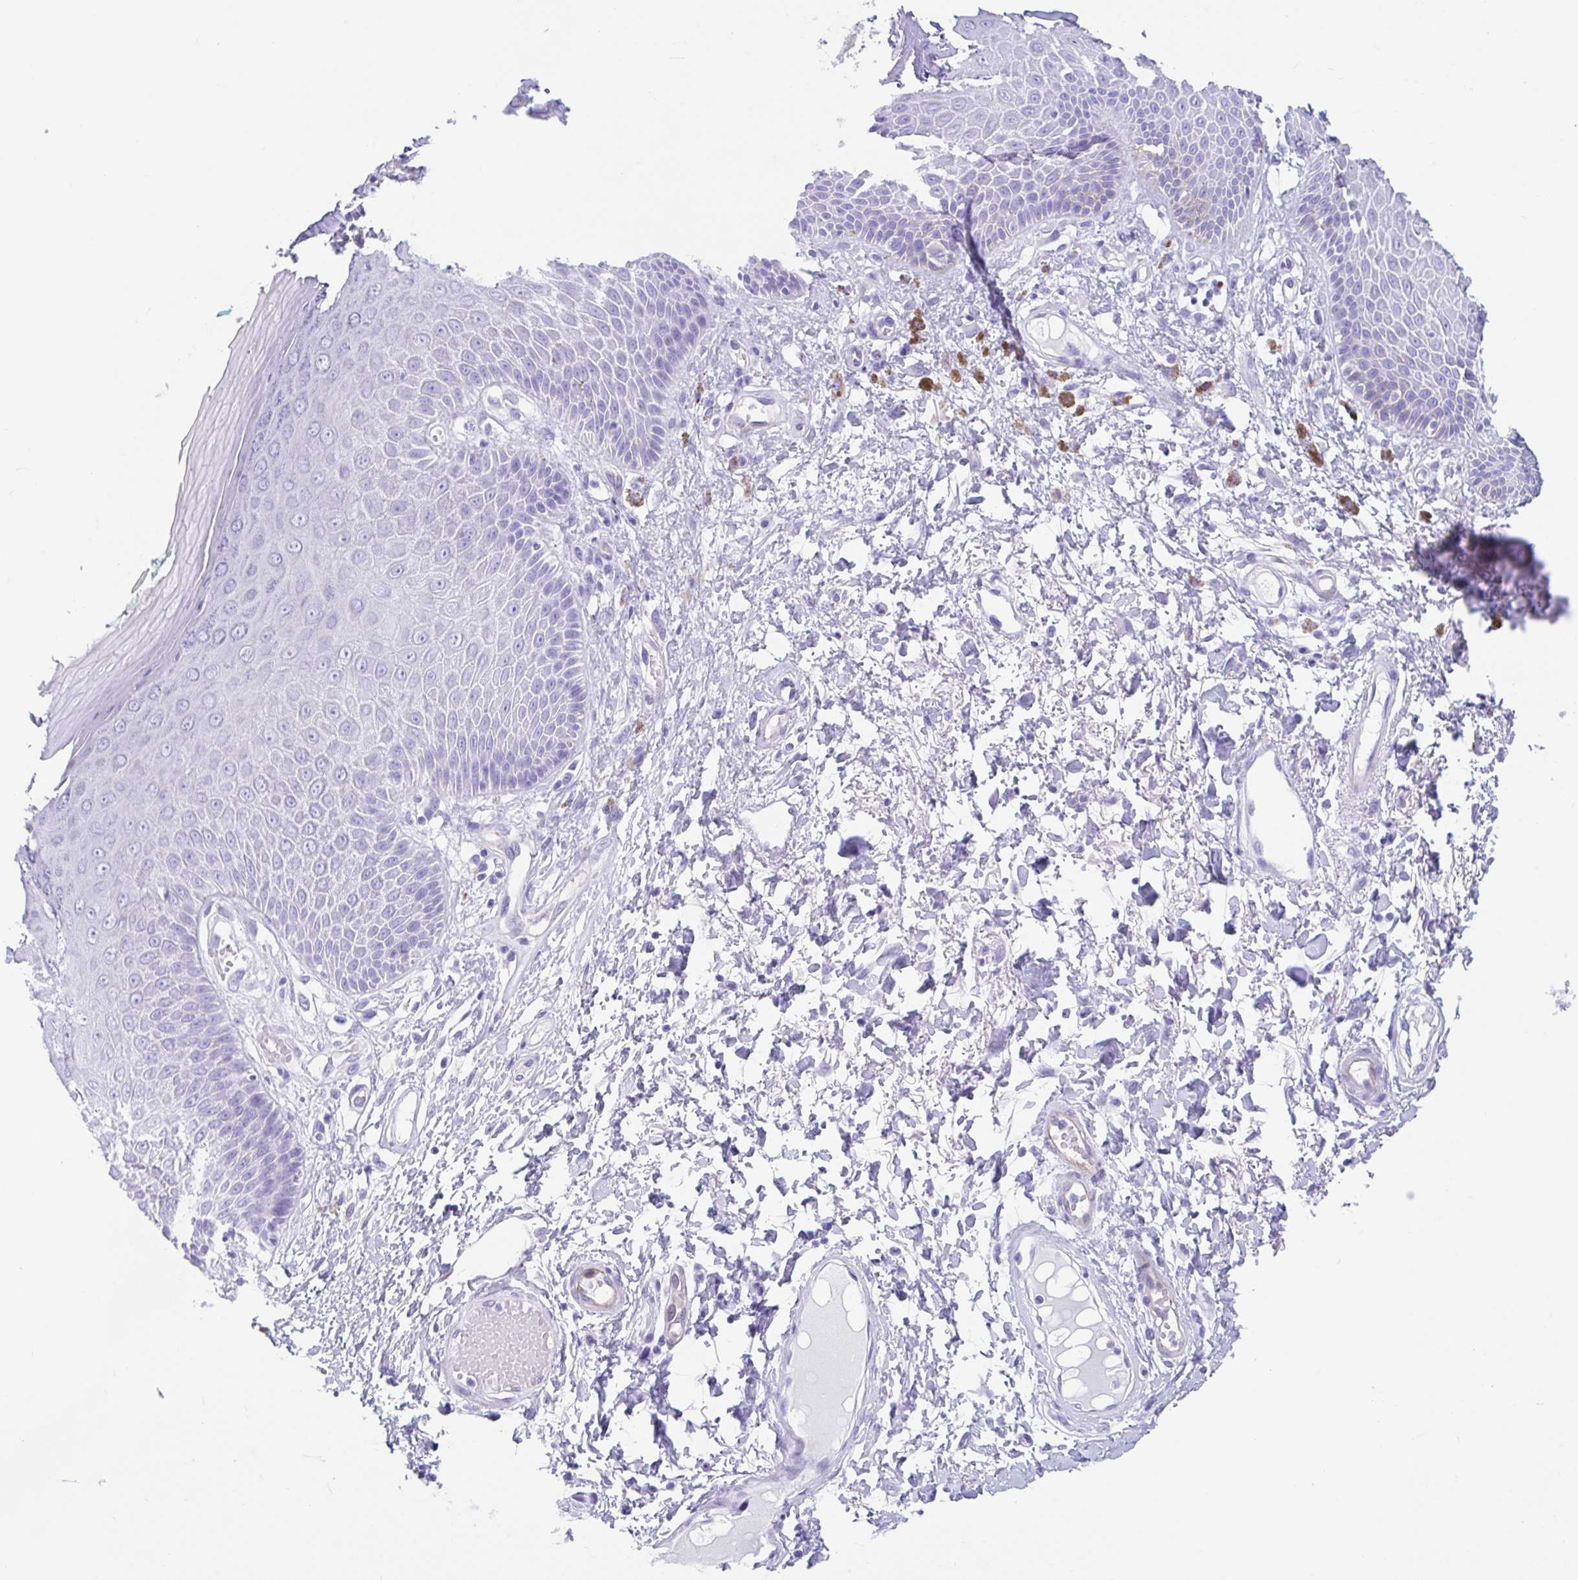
{"staining": {"intensity": "negative", "quantity": "none", "location": "none"}, "tissue": "skin", "cell_type": "Epidermal cells", "image_type": "normal", "snomed": [{"axis": "morphology", "description": "Normal tissue, NOS"}, {"axis": "topography", "description": "Anal"}, {"axis": "topography", "description": "Peripheral nerve tissue"}], "caption": "The micrograph exhibits no significant staining in epidermal cells of skin. The staining was performed using DAB to visualize the protein expression in brown, while the nuclei were stained in blue with hematoxylin (Magnification: 20x).", "gene": "FAM107A", "patient": {"sex": "male", "age": 78}}